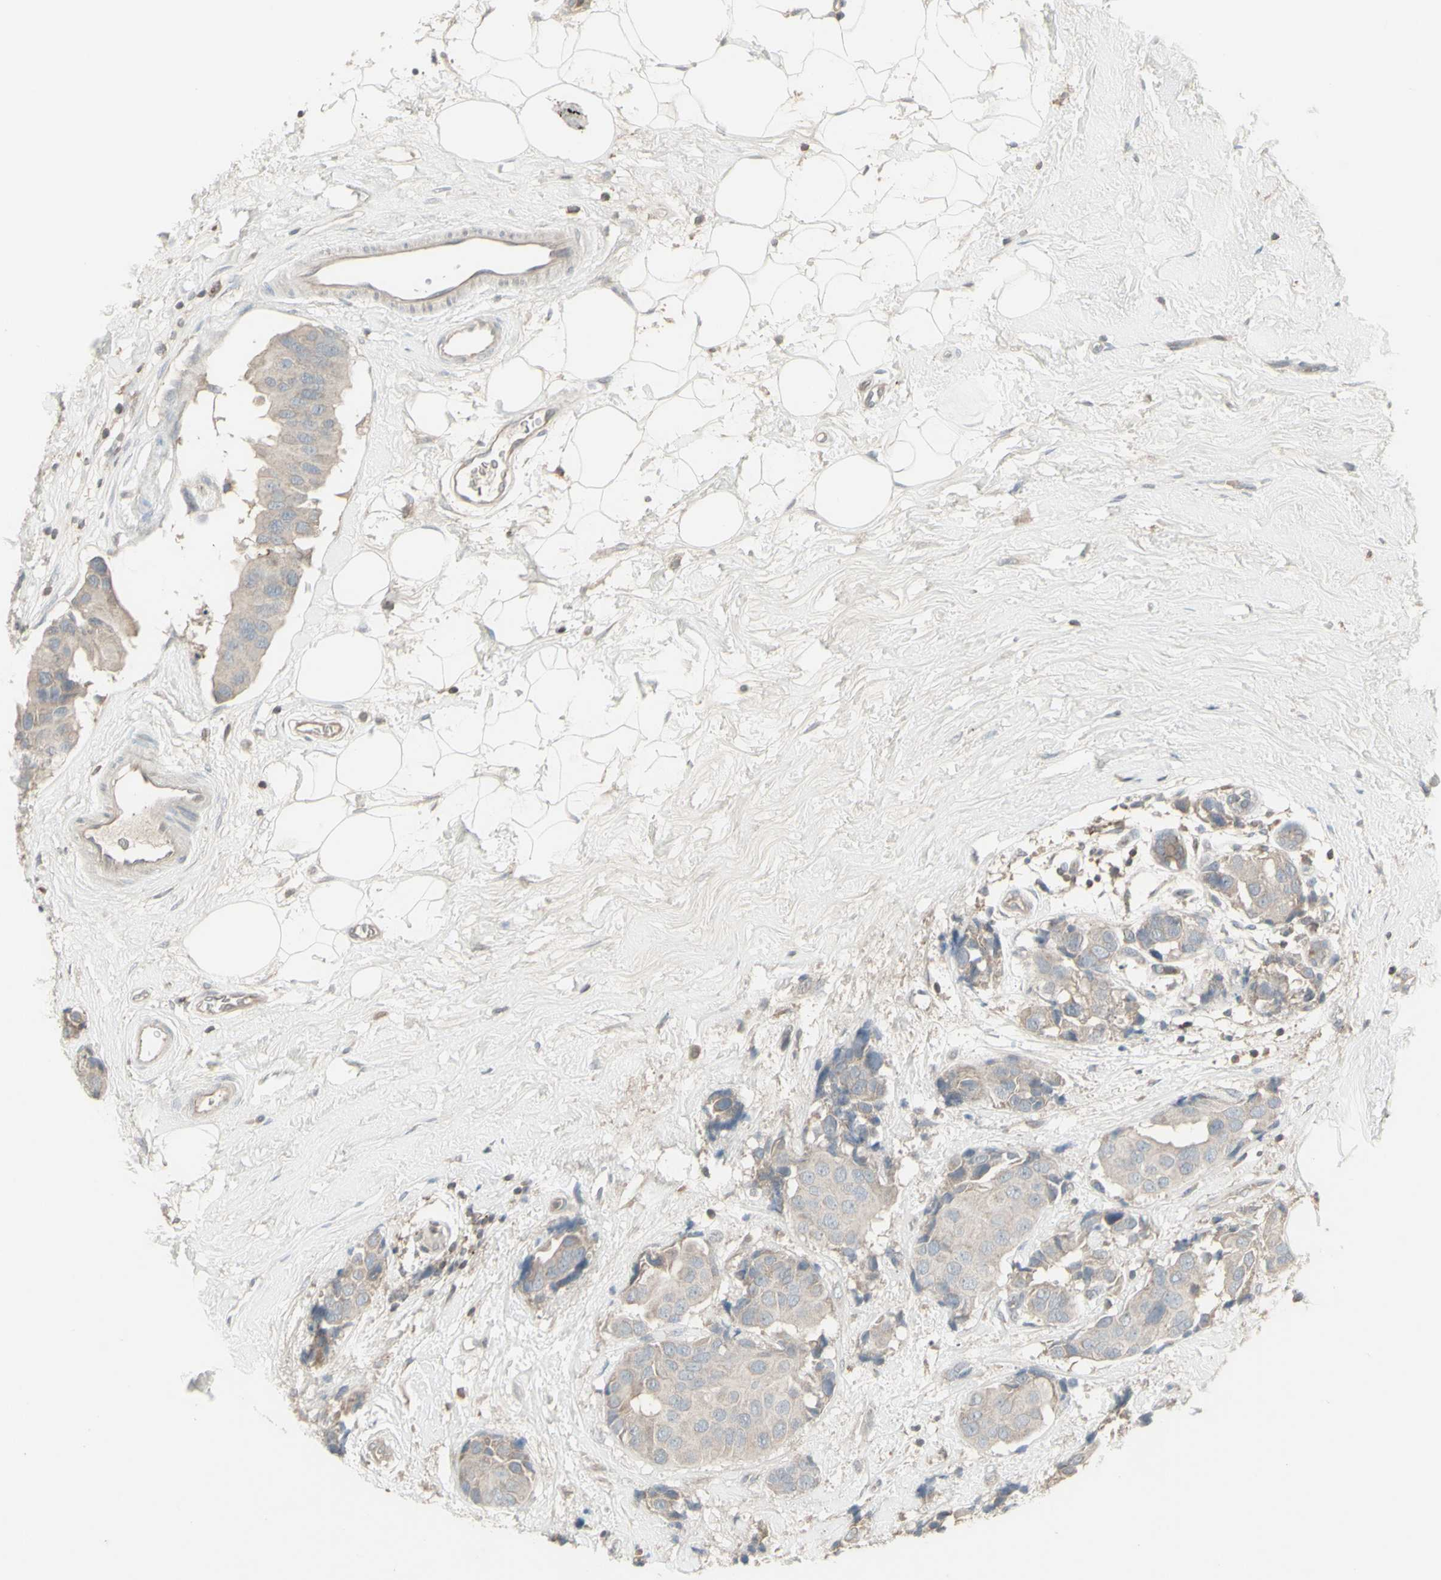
{"staining": {"intensity": "negative", "quantity": "none", "location": "none"}, "tissue": "breast cancer", "cell_type": "Tumor cells", "image_type": "cancer", "snomed": [{"axis": "morphology", "description": "Normal tissue, NOS"}, {"axis": "morphology", "description": "Duct carcinoma"}, {"axis": "topography", "description": "Breast"}], "caption": "A high-resolution photomicrograph shows immunohistochemistry (IHC) staining of intraductal carcinoma (breast), which demonstrates no significant staining in tumor cells.", "gene": "CSK", "patient": {"sex": "female", "age": 39}}